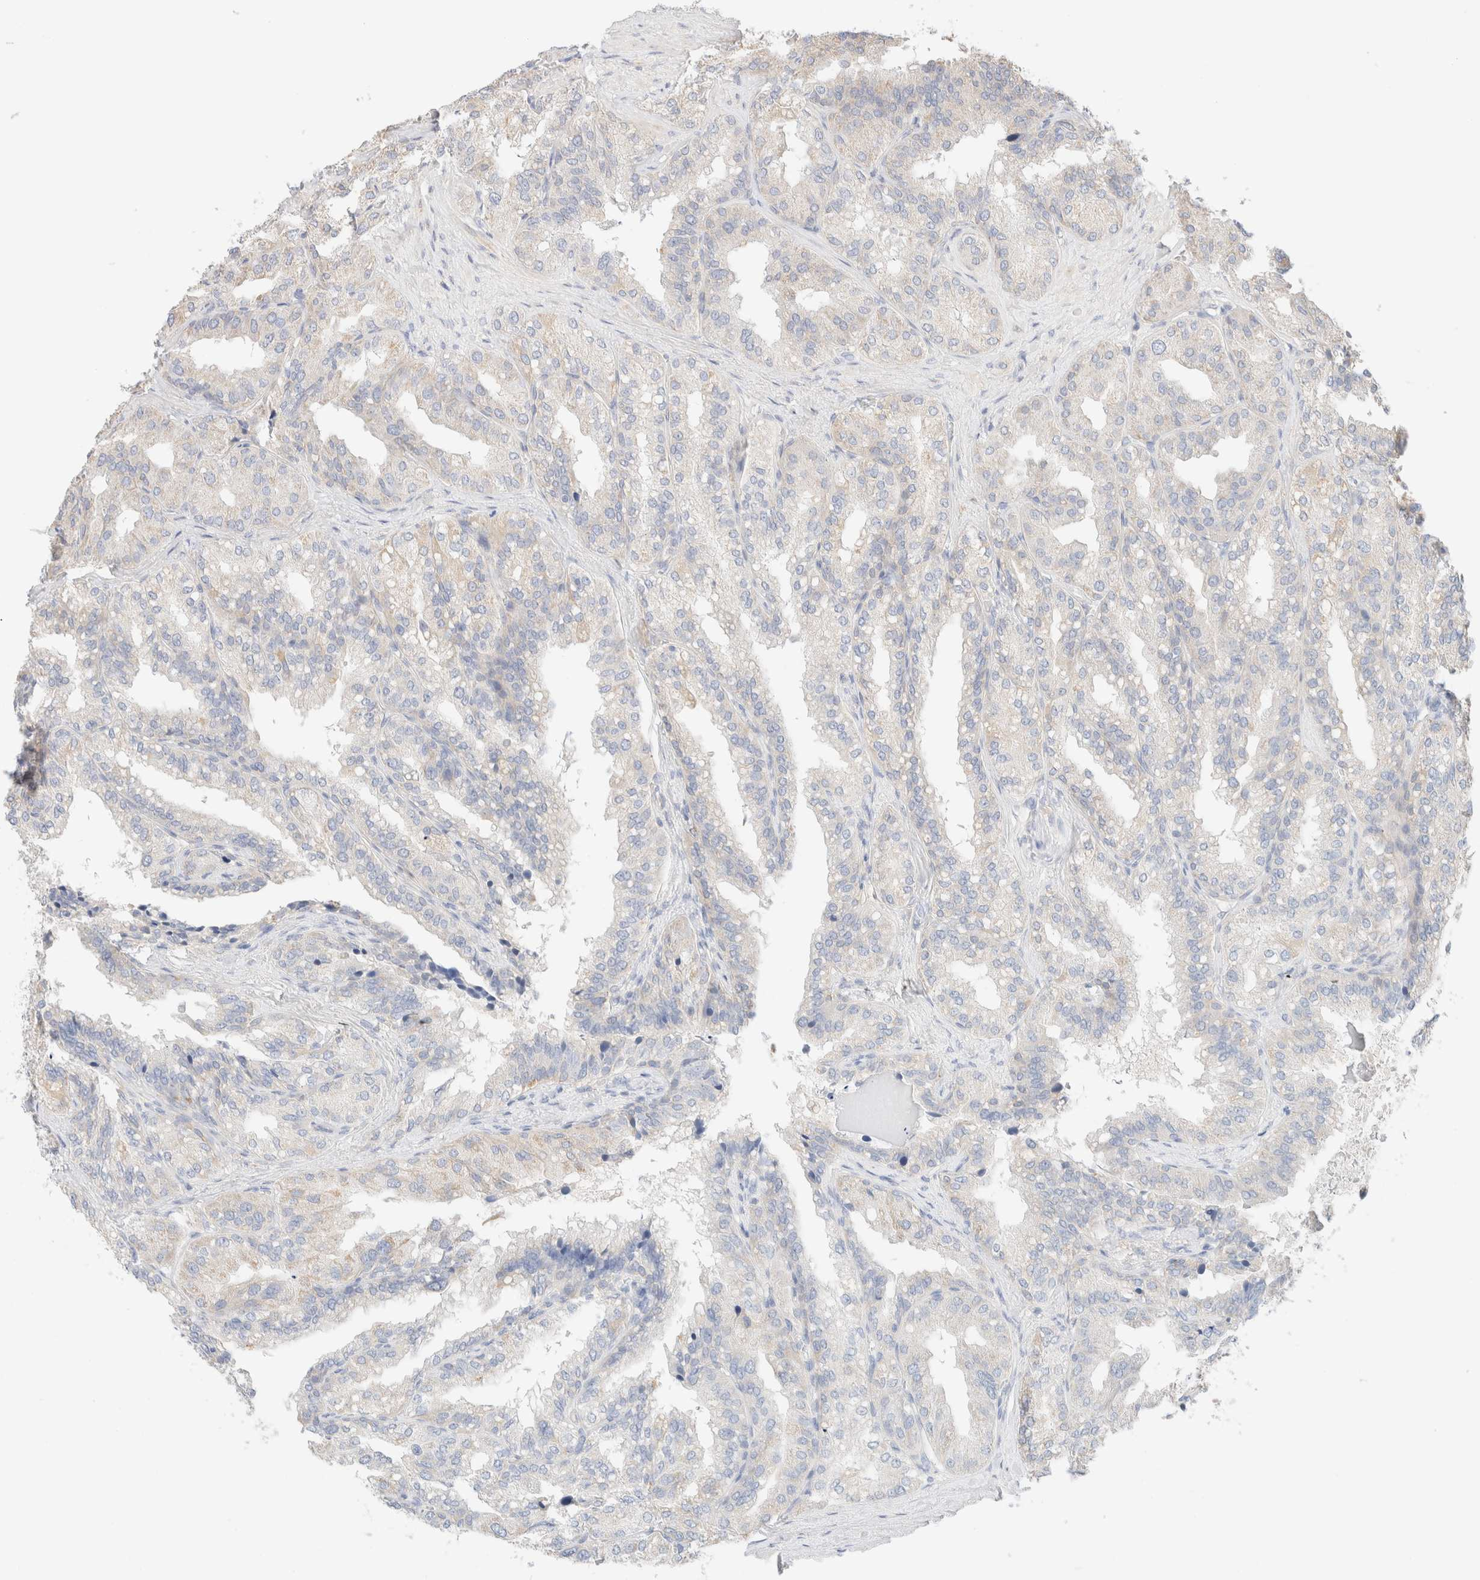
{"staining": {"intensity": "negative", "quantity": "none", "location": "none"}, "tissue": "seminal vesicle", "cell_type": "Glandular cells", "image_type": "normal", "snomed": [{"axis": "morphology", "description": "Normal tissue, NOS"}, {"axis": "topography", "description": "Prostate"}, {"axis": "topography", "description": "Seminal veicle"}], "caption": "DAB immunohistochemical staining of normal seminal vesicle shows no significant staining in glandular cells.", "gene": "SARM1", "patient": {"sex": "male", "age": 51}}